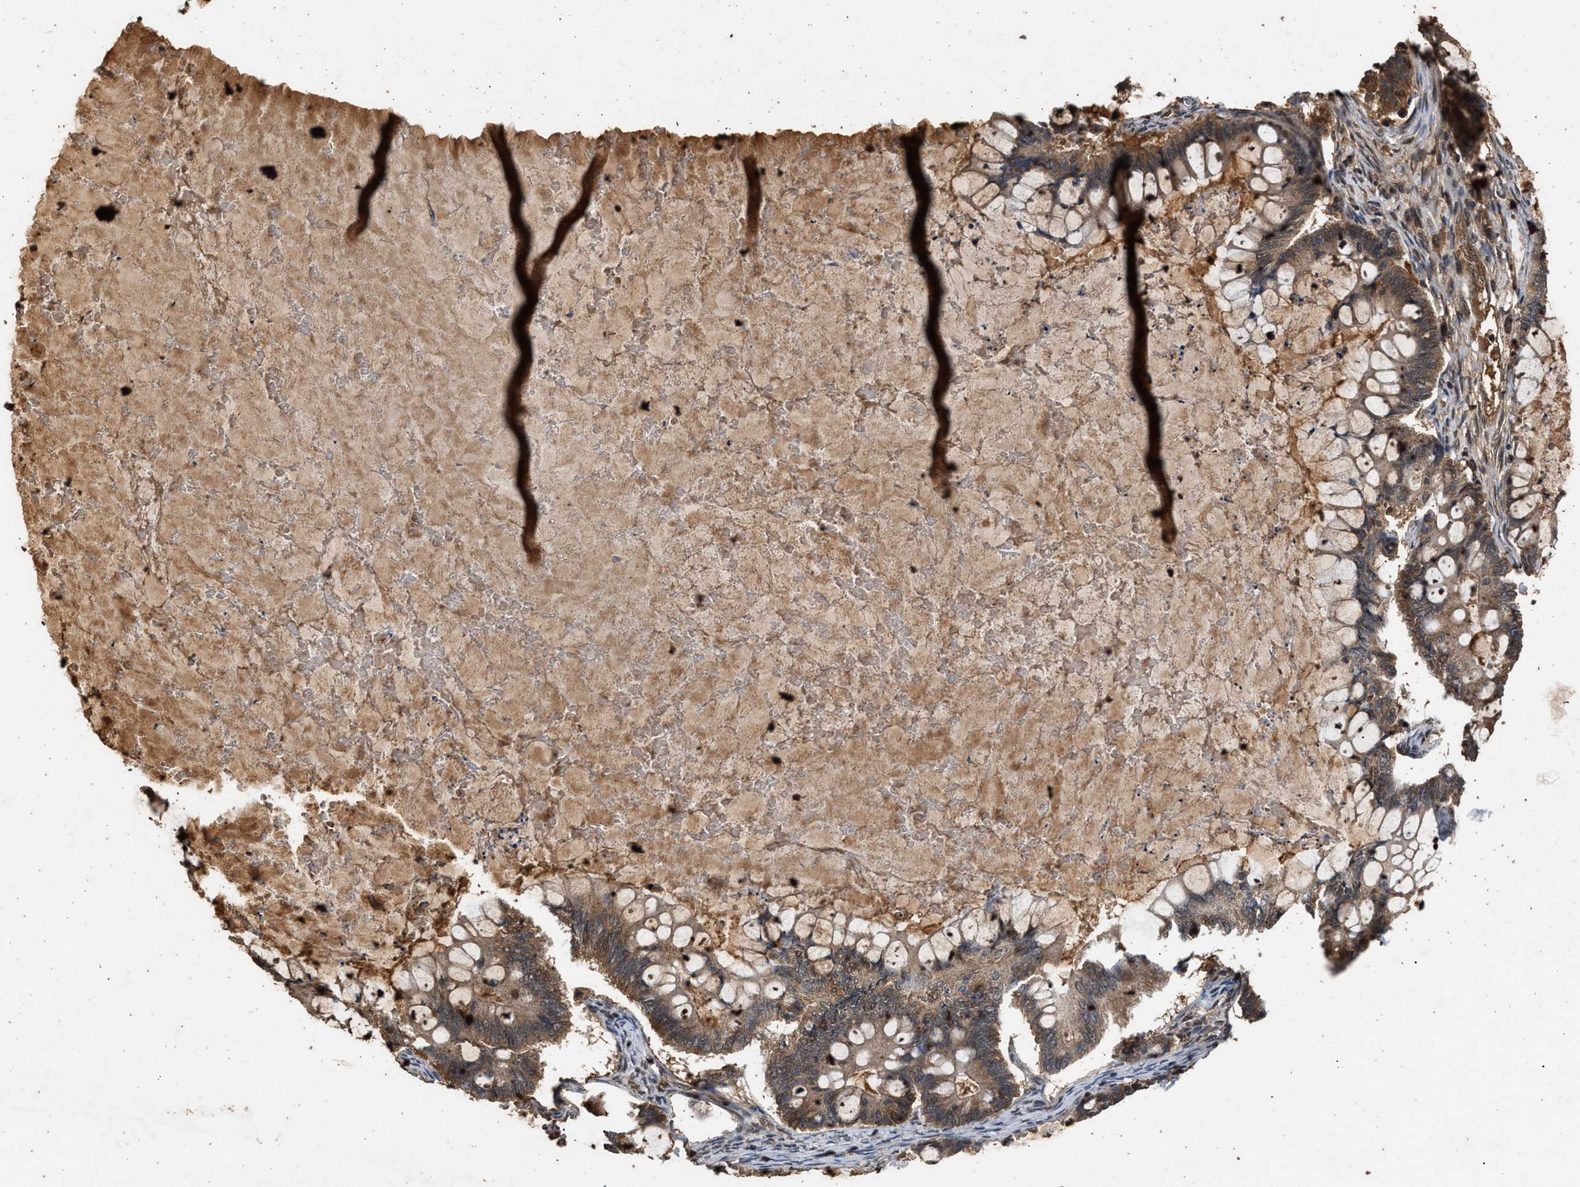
{"staining": {"intensity": "weak", "quantity": ">75%", "location": "cytoplasmic/membranous"}, "tissue": "ovarian cancer", "cell_type": "Tumor cells", "image_type": "cancer", "snomed": [{"axis": "morphology", "description": "Cystadenocarcinoma, mucinous, NOS"}, {"axis": "topography", "description": "Ovary"}], "caption": "The histopathology image displays staining of mucinous cystadenocarcinoma (ovarian), revealing weak cytoplasmic/membranous protein positivity (brown color) within tumor cells.", "gene": "RUSC2", "patient": {"sex": "female", "age": 61}}